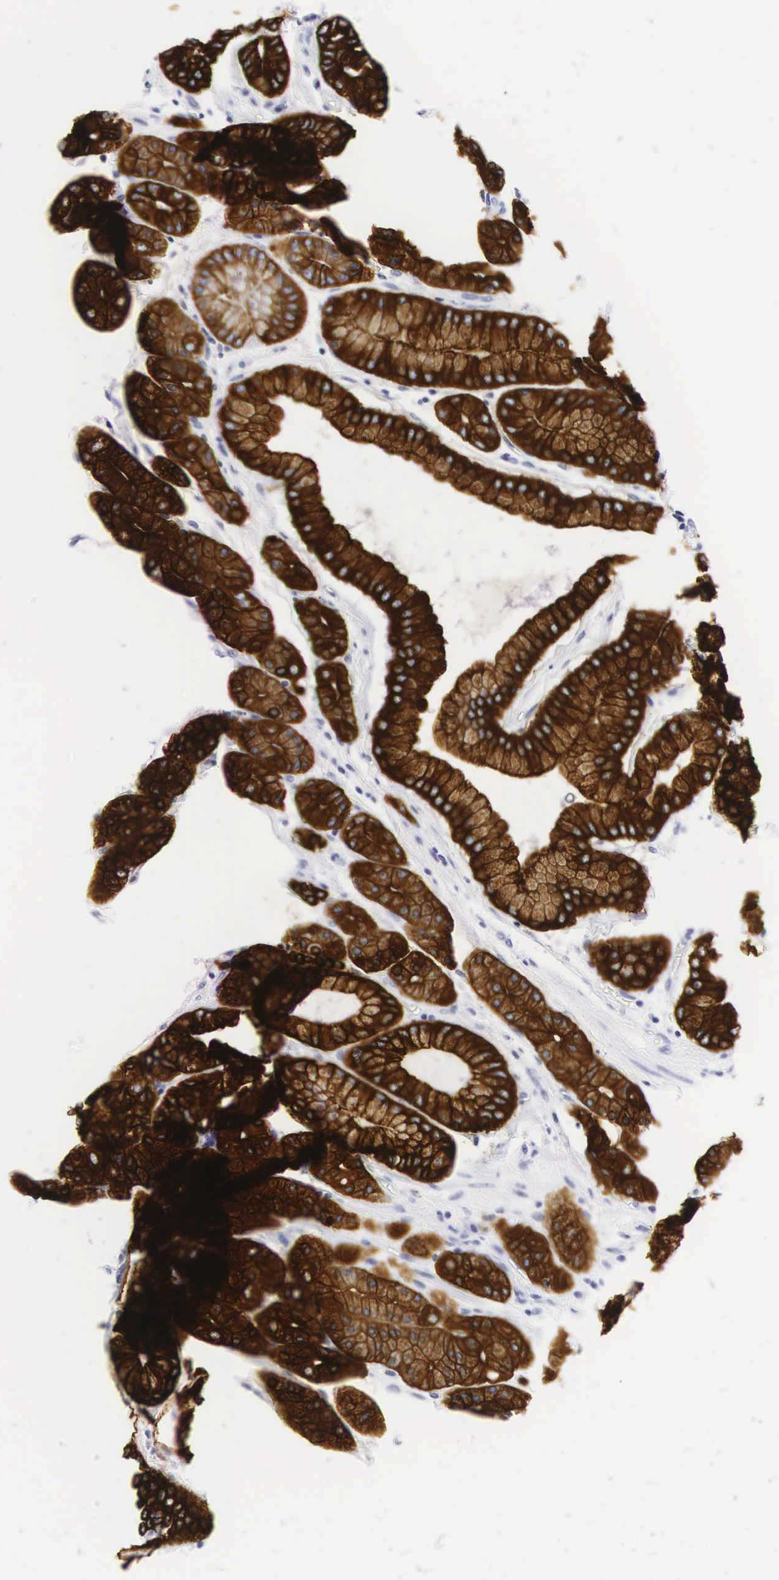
{"staining": {"intensity": "strong", "quantity": ">75%", "location": "cytoplasmic/membranous"}, "tissue": "stomach", "cell_type": "Glandular cells", "image_type": "normal", "snomed": [{"axis": "morphology", "description": "Normal tissue, NOS"}, {"axis": "topography", "description": "Stomach, upper"}], "caption": "Immunohistochemistry (IHC) image of unremarkable human stomach stained for a protein (brown), which displays high levels of strong cytoplasmic/membranous expression in about >75% of glandular cells.", "gene": "KRT18", "patient": {"sex": "male", "age": 72}}